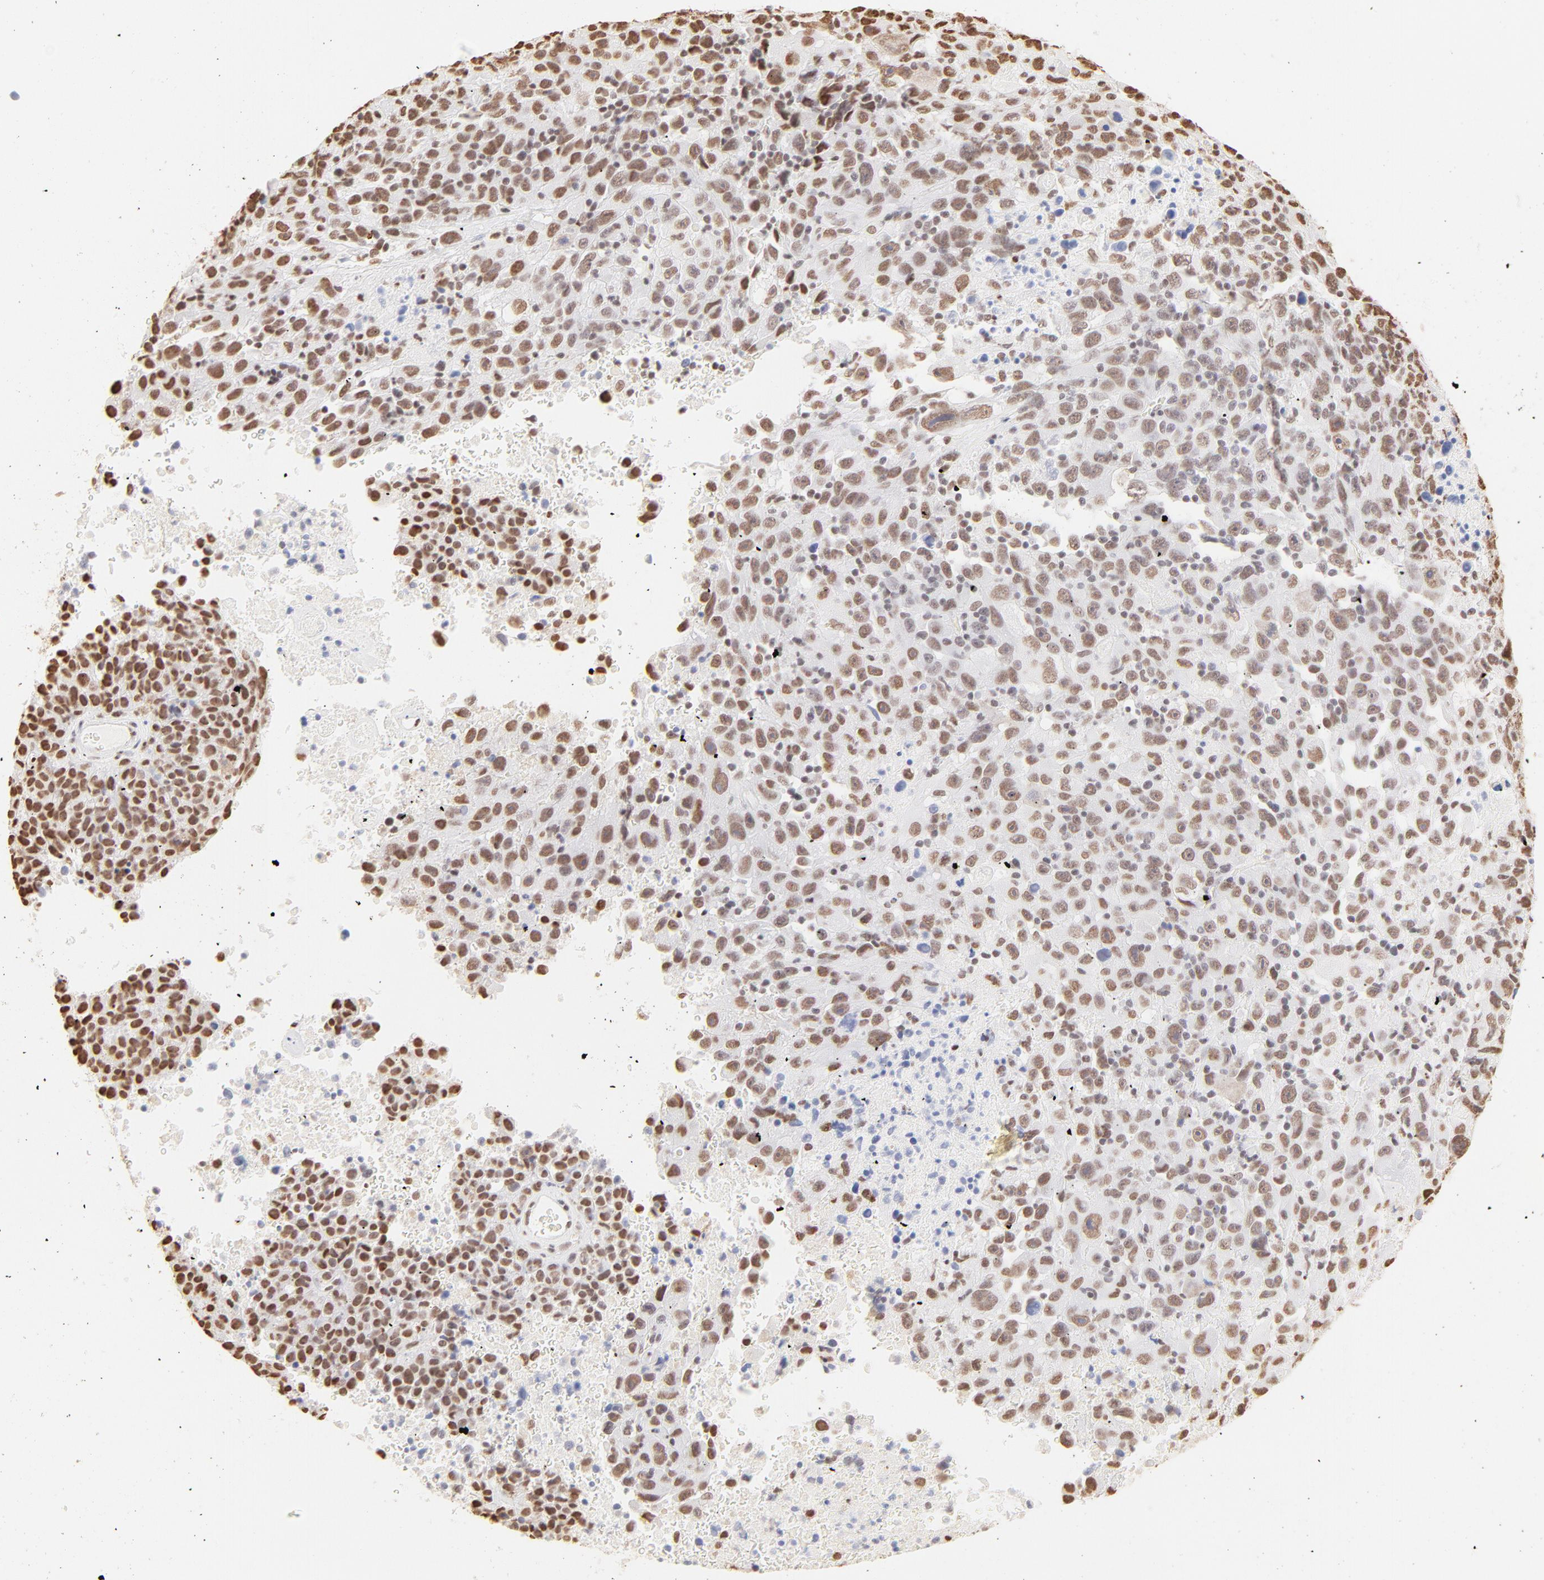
{"staining": {"intensity": "strong", "quantity": ">75%", "location": "nuclear"}, "tissue": "melanoma", "cell_type": "Tumor cells", "image_type": "cancer", "snomed": [{"axis": "morphology", "description": "Malignant melanoma, Metastatic site"}, {"axis": "topography", "description": "Cerebral cortex"}], "caption": "The micrograph reveals staining of melanoma, revealing strong nuclear protein staining (brown color) within tumor cells.", "gene": "ZNF540", "patient": {"sex": "female", "age": 52}}